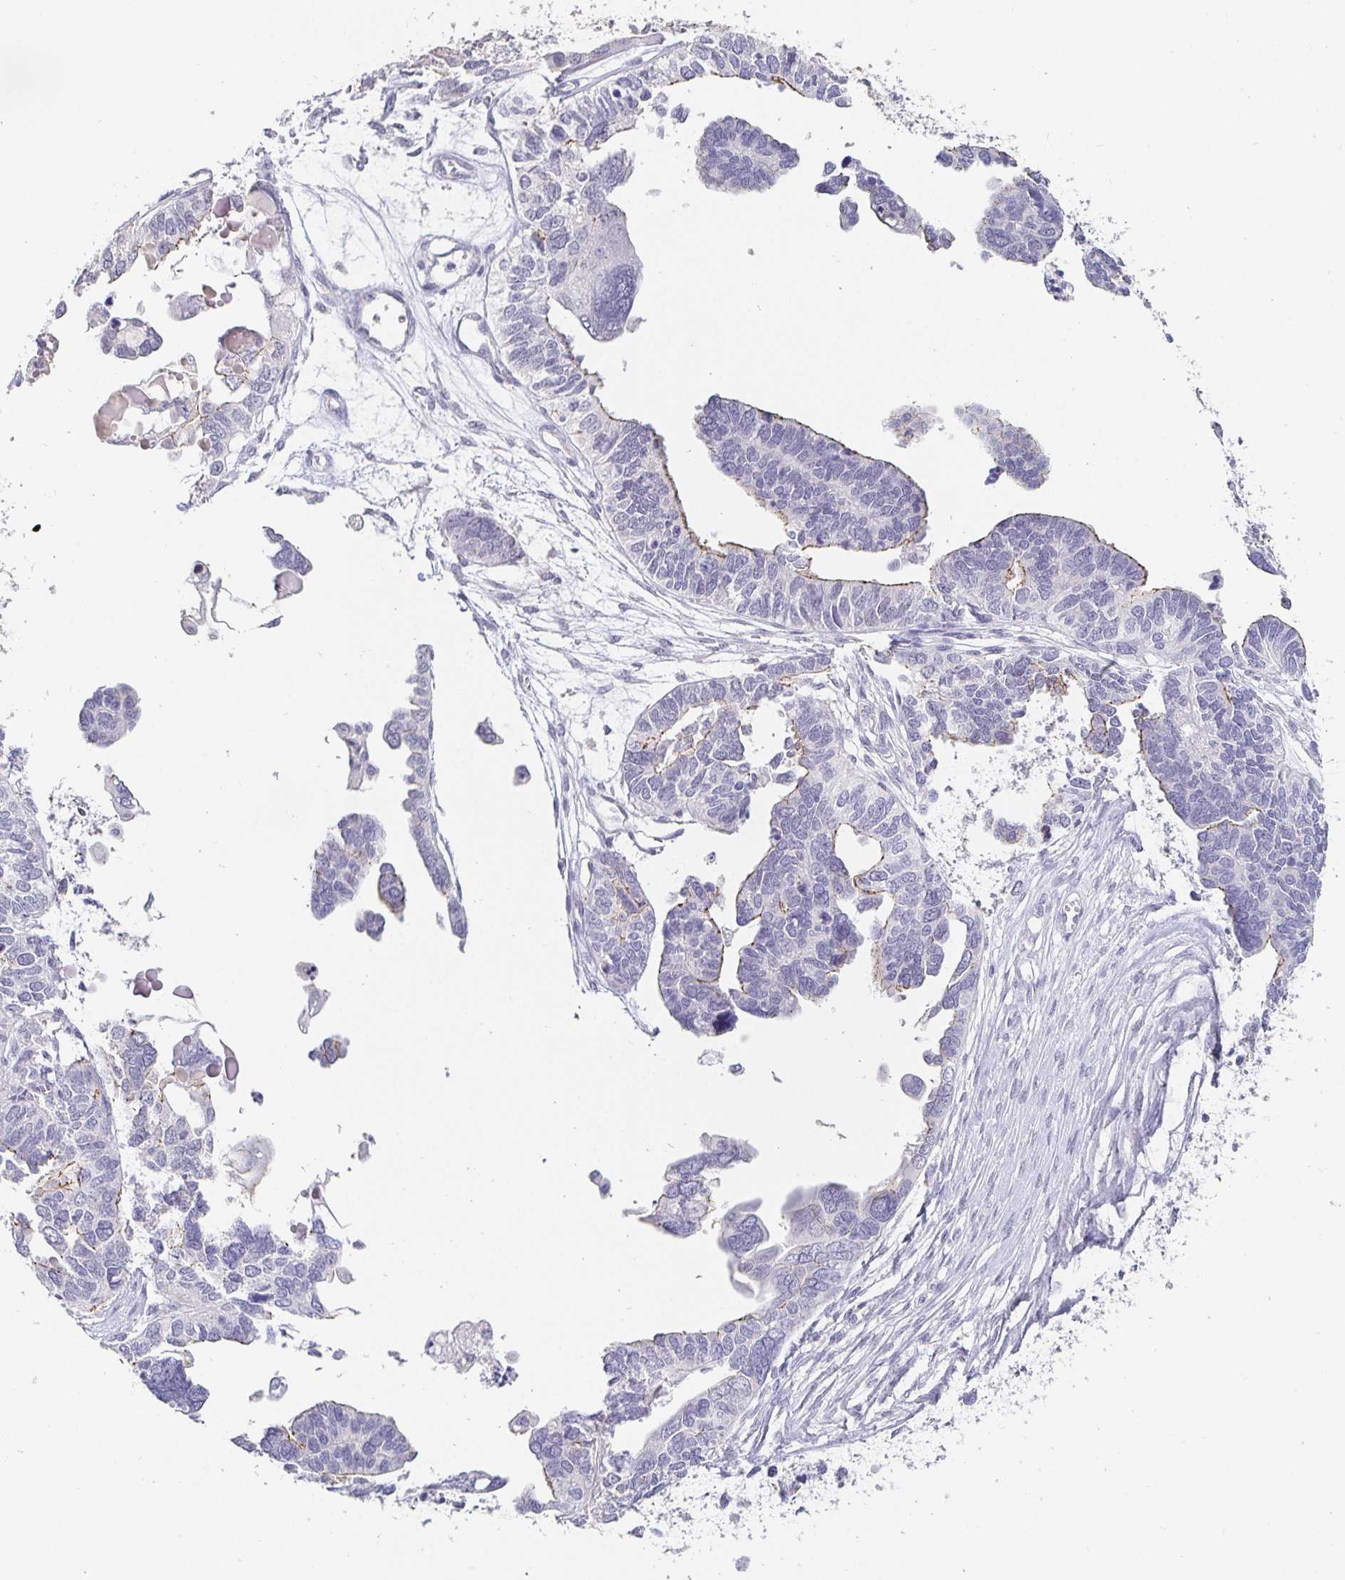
{"staining": {"intensity": "weak", "quantity": "<25%", "location": "cytoplasmic/membranous"}, "tissue": "ovarian cancer", "cell_type": "Tumor cells", "image_type": "cancer", "snomed": [{"axis": "morphology", "description": "Cystadenocarcinoma, serous, NOS"}, {"axis": "topography", "description": "Ovary"}], "caption": "DAB (3,3'-diaminobenzidine) immunohistochemical staining of human ovarian cancer (serous cystadenocarcinoma) demonstrates no significant positivity in tumor cells. (DAB (3,3'-diaminobenzidine) immunohistochemistry with hematoxylin counter stain).", "gene": "PDX1", "patient": {"sex": "female", "age": 51}}